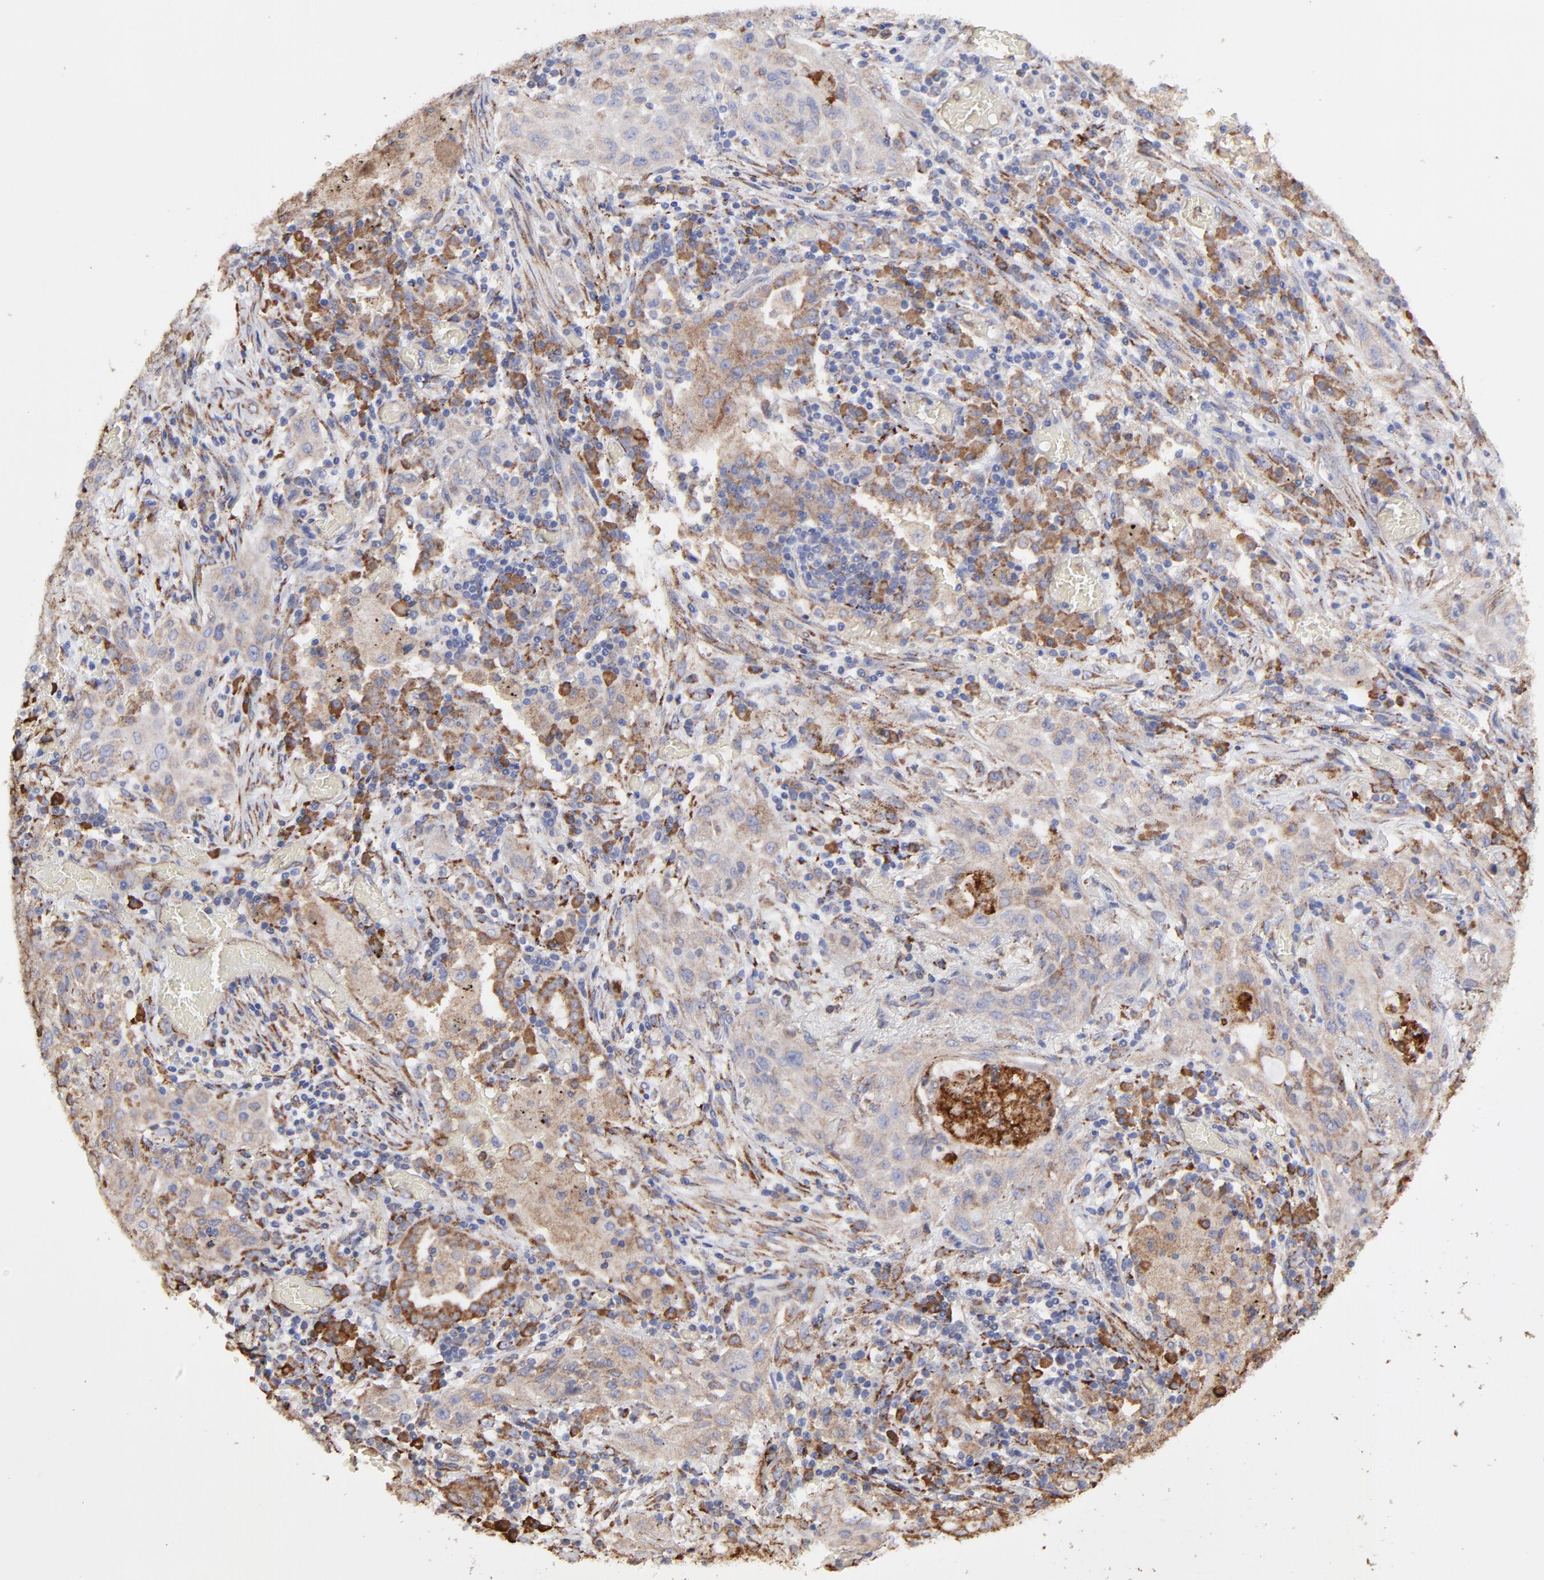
{"staining": {"intensity": "weak", "quantity": ">75%", "location": "cytoplasmic/membranous"}, "tissue": "lung cancer", "cell_type": "Tumor cells", "image_type": "cancer", "snomed": [{"axis": "morphology", "description": "Squamous cell carcinoma, NOS"}, {"axis": "topography", "description": "Lung"}], "caption": "Tumor cells show weak cytoplasmic/membranous expression in approximately >75% of cells in squamous cell carcinoma (lung).", "gene": "PFKM", "patient": {"sex": "female", "age": 47}}